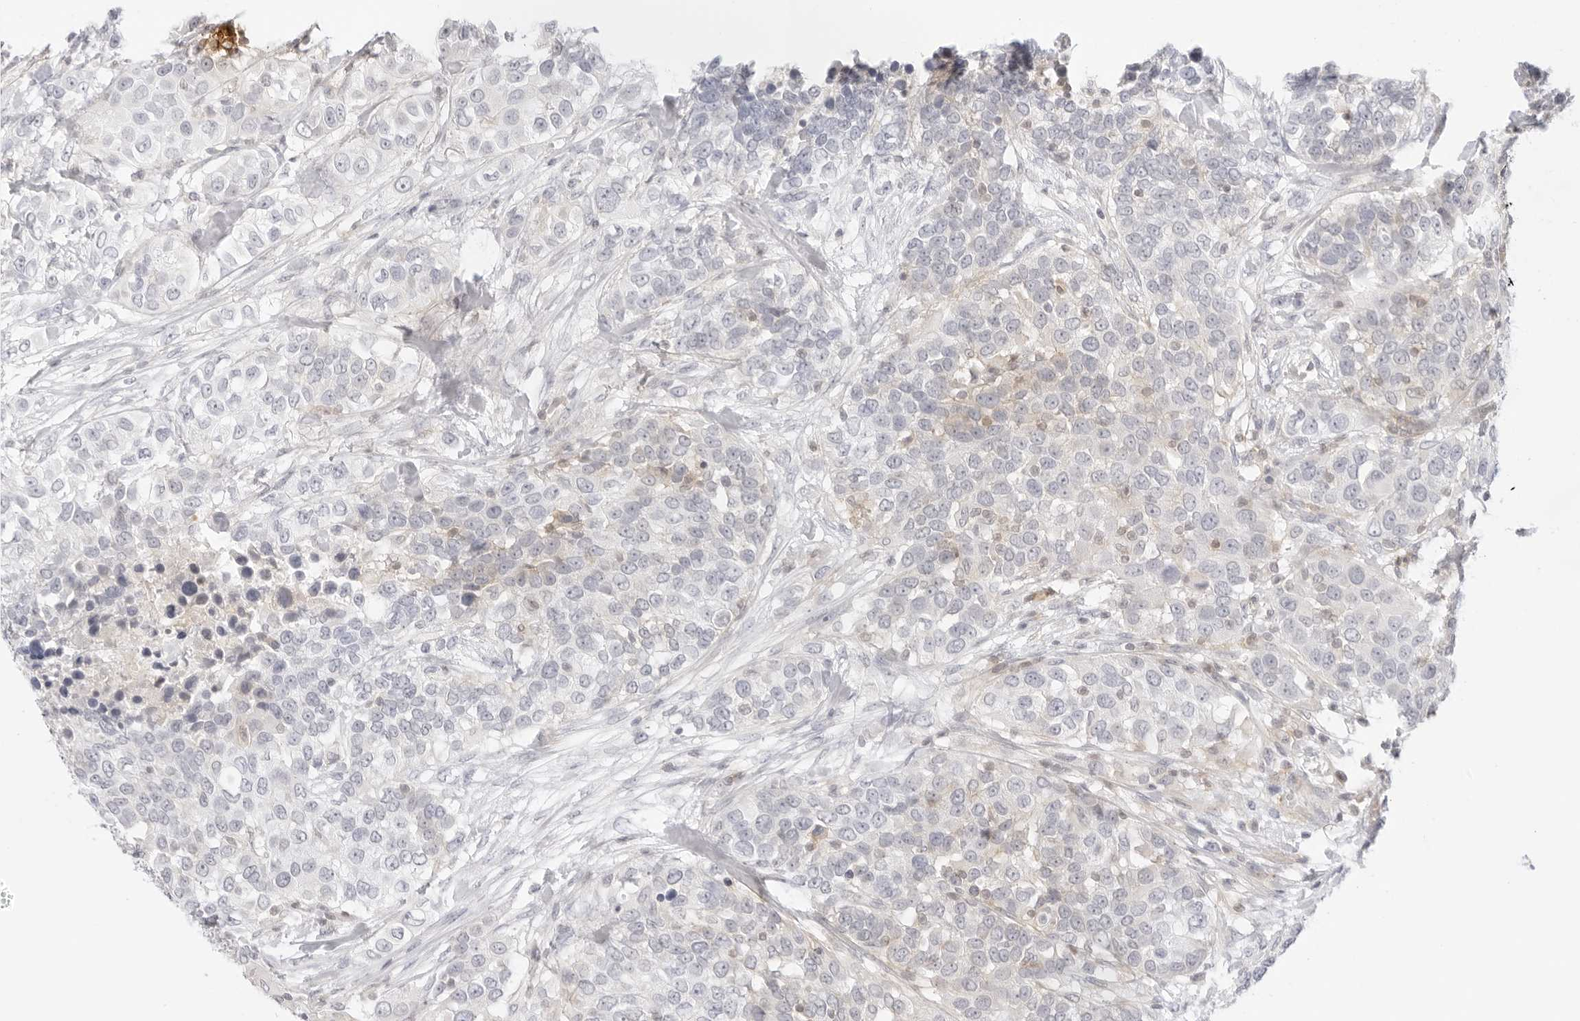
{"staining": {"intensity": "negative", "quantity": "none", "location": "none"}, "tissue": "urothelial cancer", "cell_type": "Tumor cells", "image_type": "cancer", "snomed": [{"axis": "morphology", "description": "Urothelial carcinoma, High grade"}, {"axis": "topography", "description": "Urinary bladder"}], "caption": "A photomicrograph of high-grade urothelial carcinoma stained for a protein exhibits no brown staining in tumor cells.", "gene": "TNFRSF14", "patient": {"sex": "female", "age": 80}}